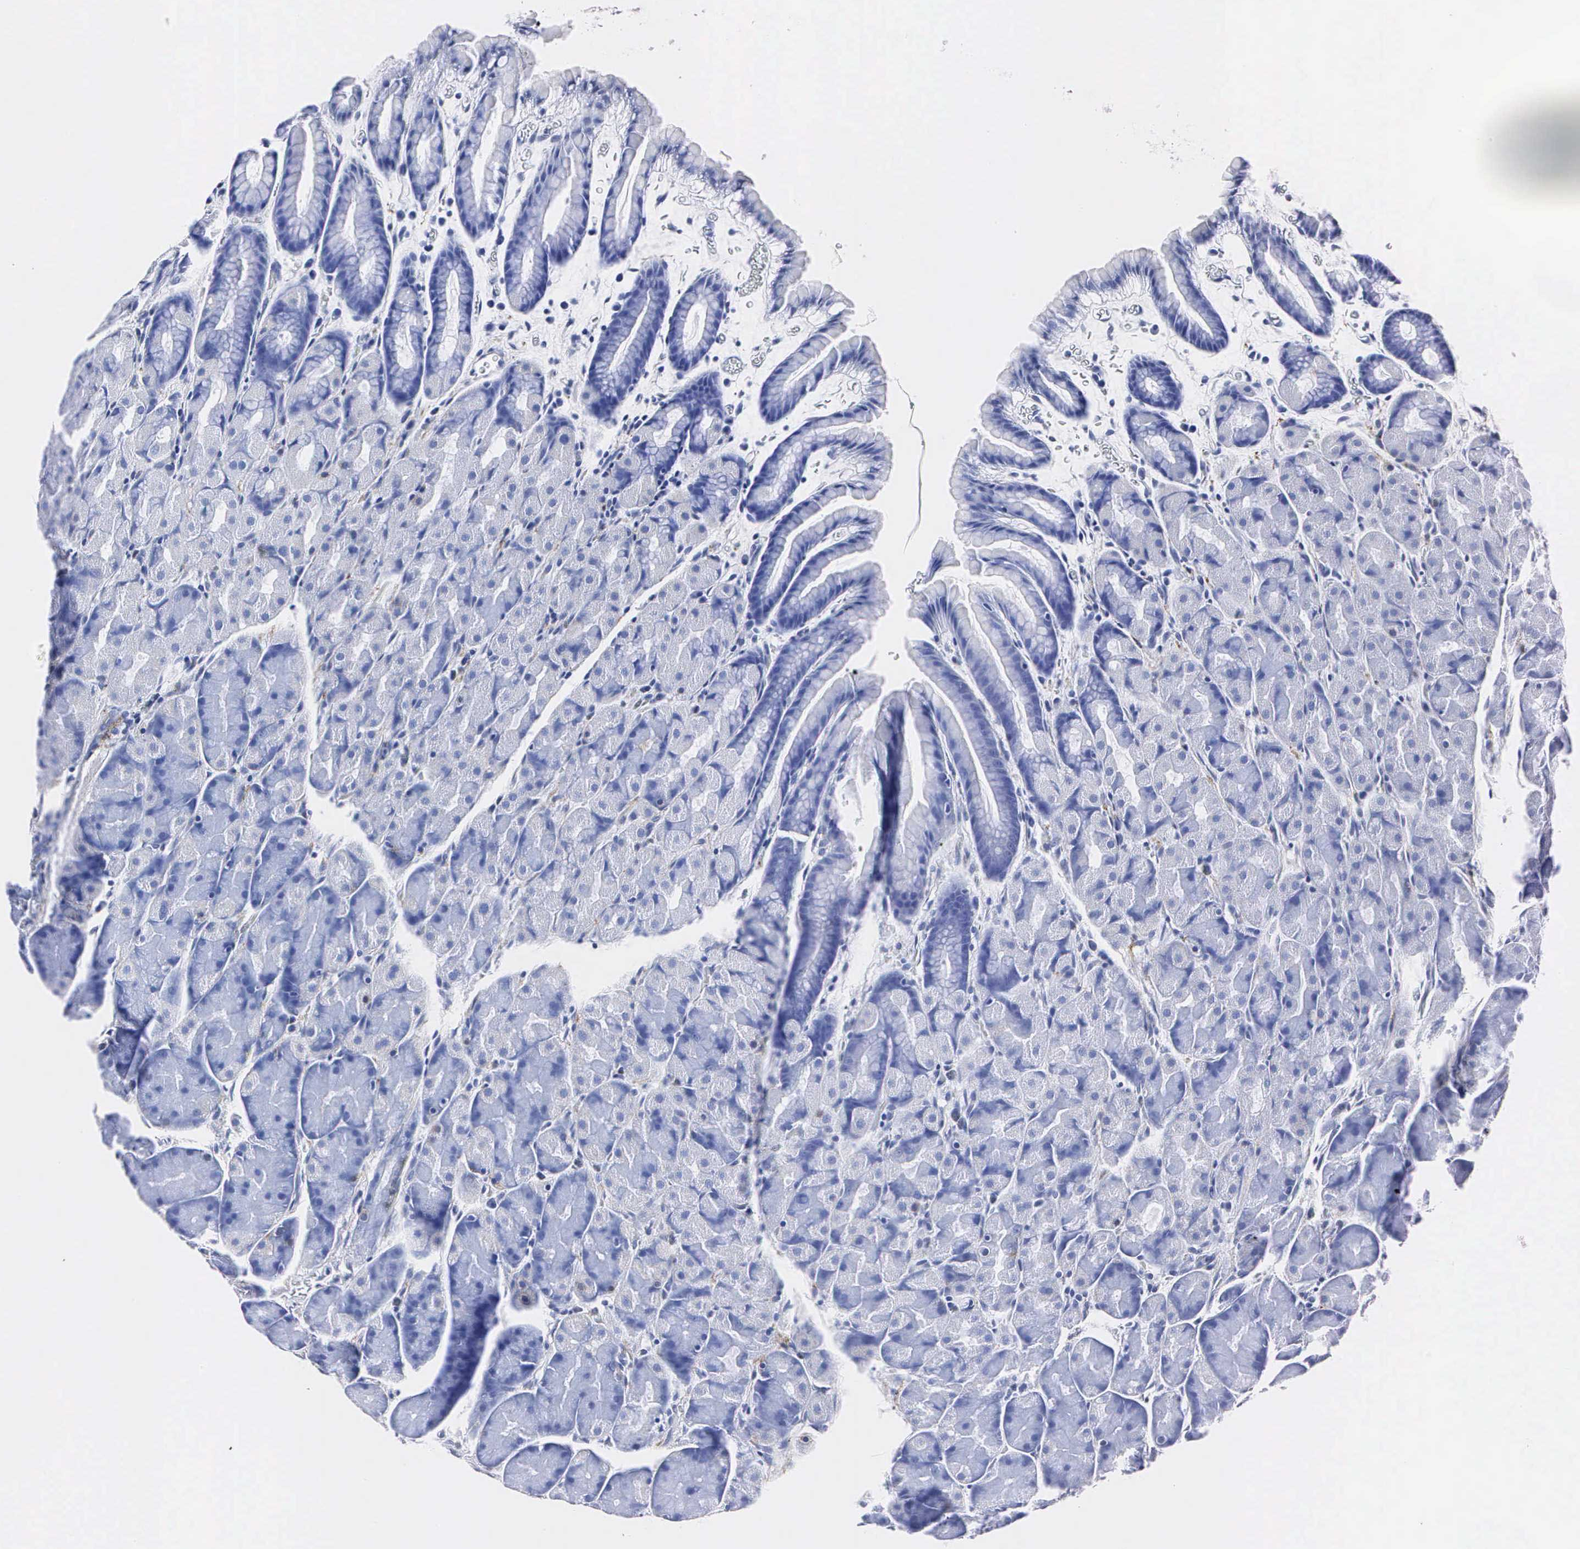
{"staining": {"intensity": "weak", "quantity": "<25%", "location": "cytoplasmic/membranous"}, "tissue": "stomach", "cell_type": "Glandular cells", "image_type": "normal", "snomed": [{"axis": "morphology", "description": "Adenocarcinoma, NOS"}, {"axis": "topography", "description": "Stomach, upper"}], "caption": "Normal stomach was stained to show a protein in brown. There is no significant expression in glandular cells.", "gene": "ENO2", "patient": {"sex": "male", "age": 47}}